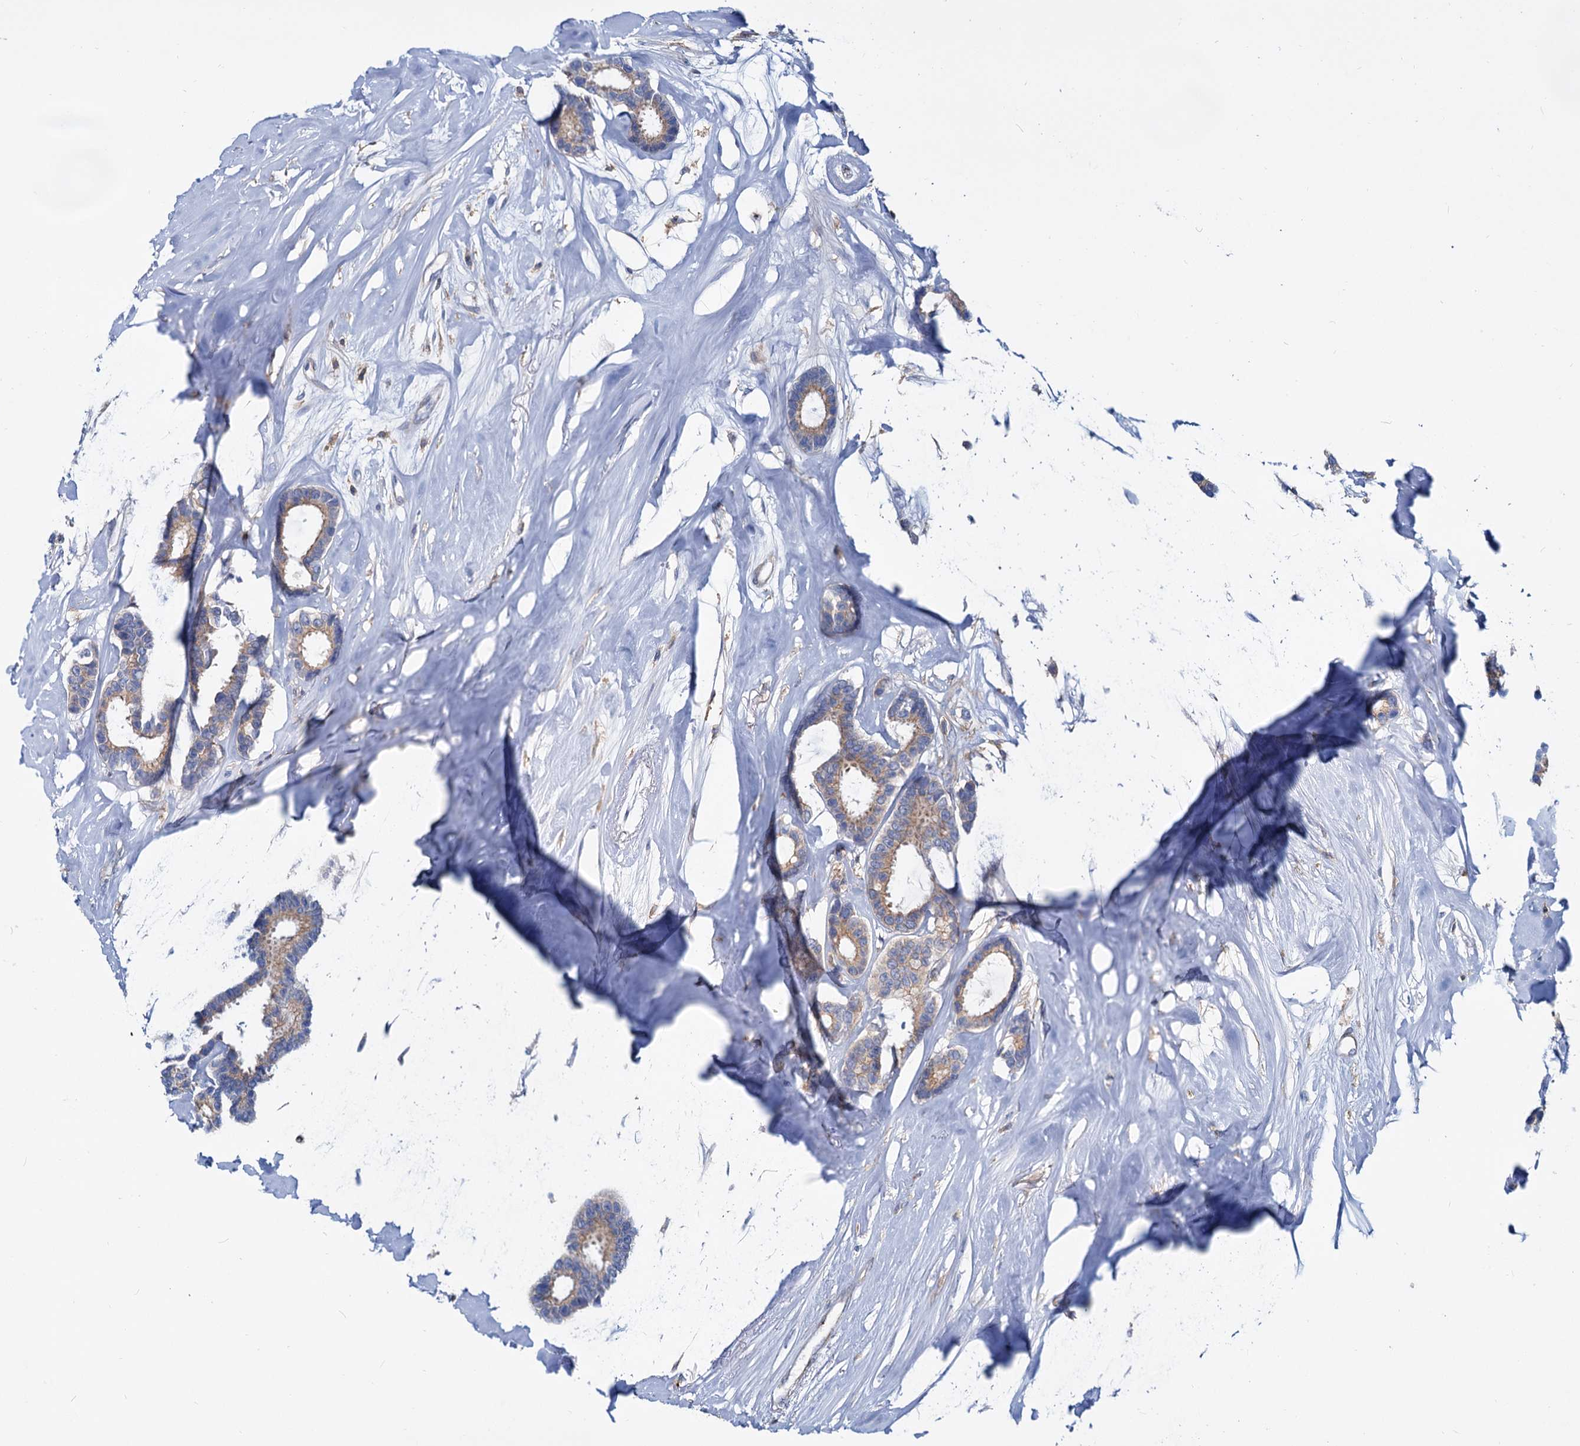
{"staining": {"intensity": "weak", "quantity": ">75%", "location": "cytoplasmic/membranous"}, "tissue": "breast cancer", "cell_type": "Tumor cells", "image_type": "cancer", "snomed": [{"axis": "morphology", "description": "Duct carcinoma"}, {"axis": "topography", "description": "Breast"}], "caption": "This is an image of immunohistochemistry (IHC) staining of breast cancer, which shows weak positivity in the cytoplasmic/membranous of tumor cells.", "gene": "LRCH4", "patient": {"sex": "female", "age": 87}}